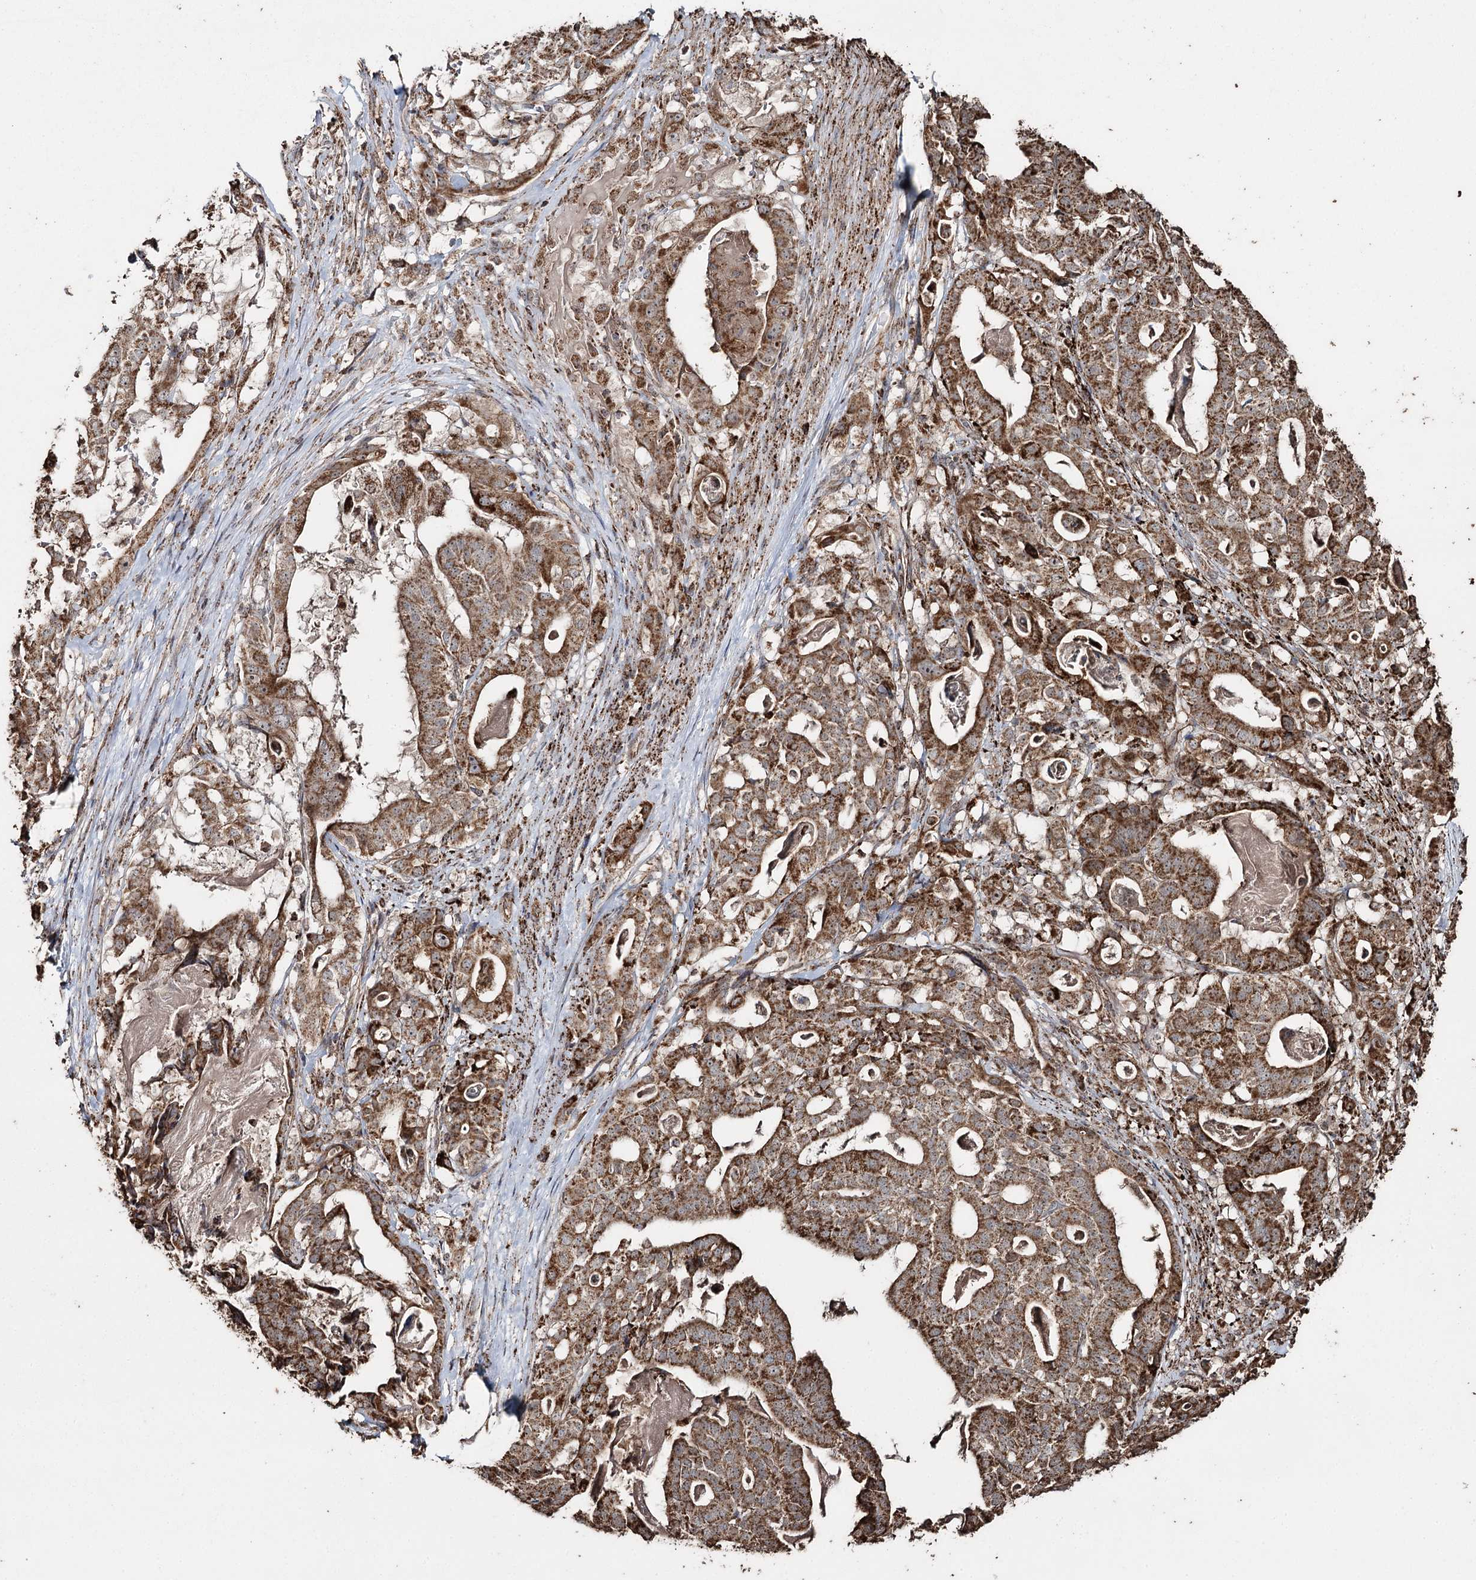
{"staining": {"intensity": "moderate", "quantity": ">75%", "location": "cytoplasmic/membranous"}, "tissue": "stomach cancer", "cell_type": "Tumor cells", "image_type": "cancer", "snomed": [{"axis": "morphology", "description": "Adenocarcinoma, NOS"}, {"axis": "topography", "description": "Stomach"}], "caption": "Stomach cancer (adenocarcinoma) tissue reveals moderate cytoplasmic/membranous expression in about >75% of tumor cells Using DAB (3,3'-diaminobenzidine) (brown) and hematoxylin (blue) stains, captured at high magnification using brightfield microscopy.", "gene": "SLF2", "patient": {"sex": "male", "age": 48}}